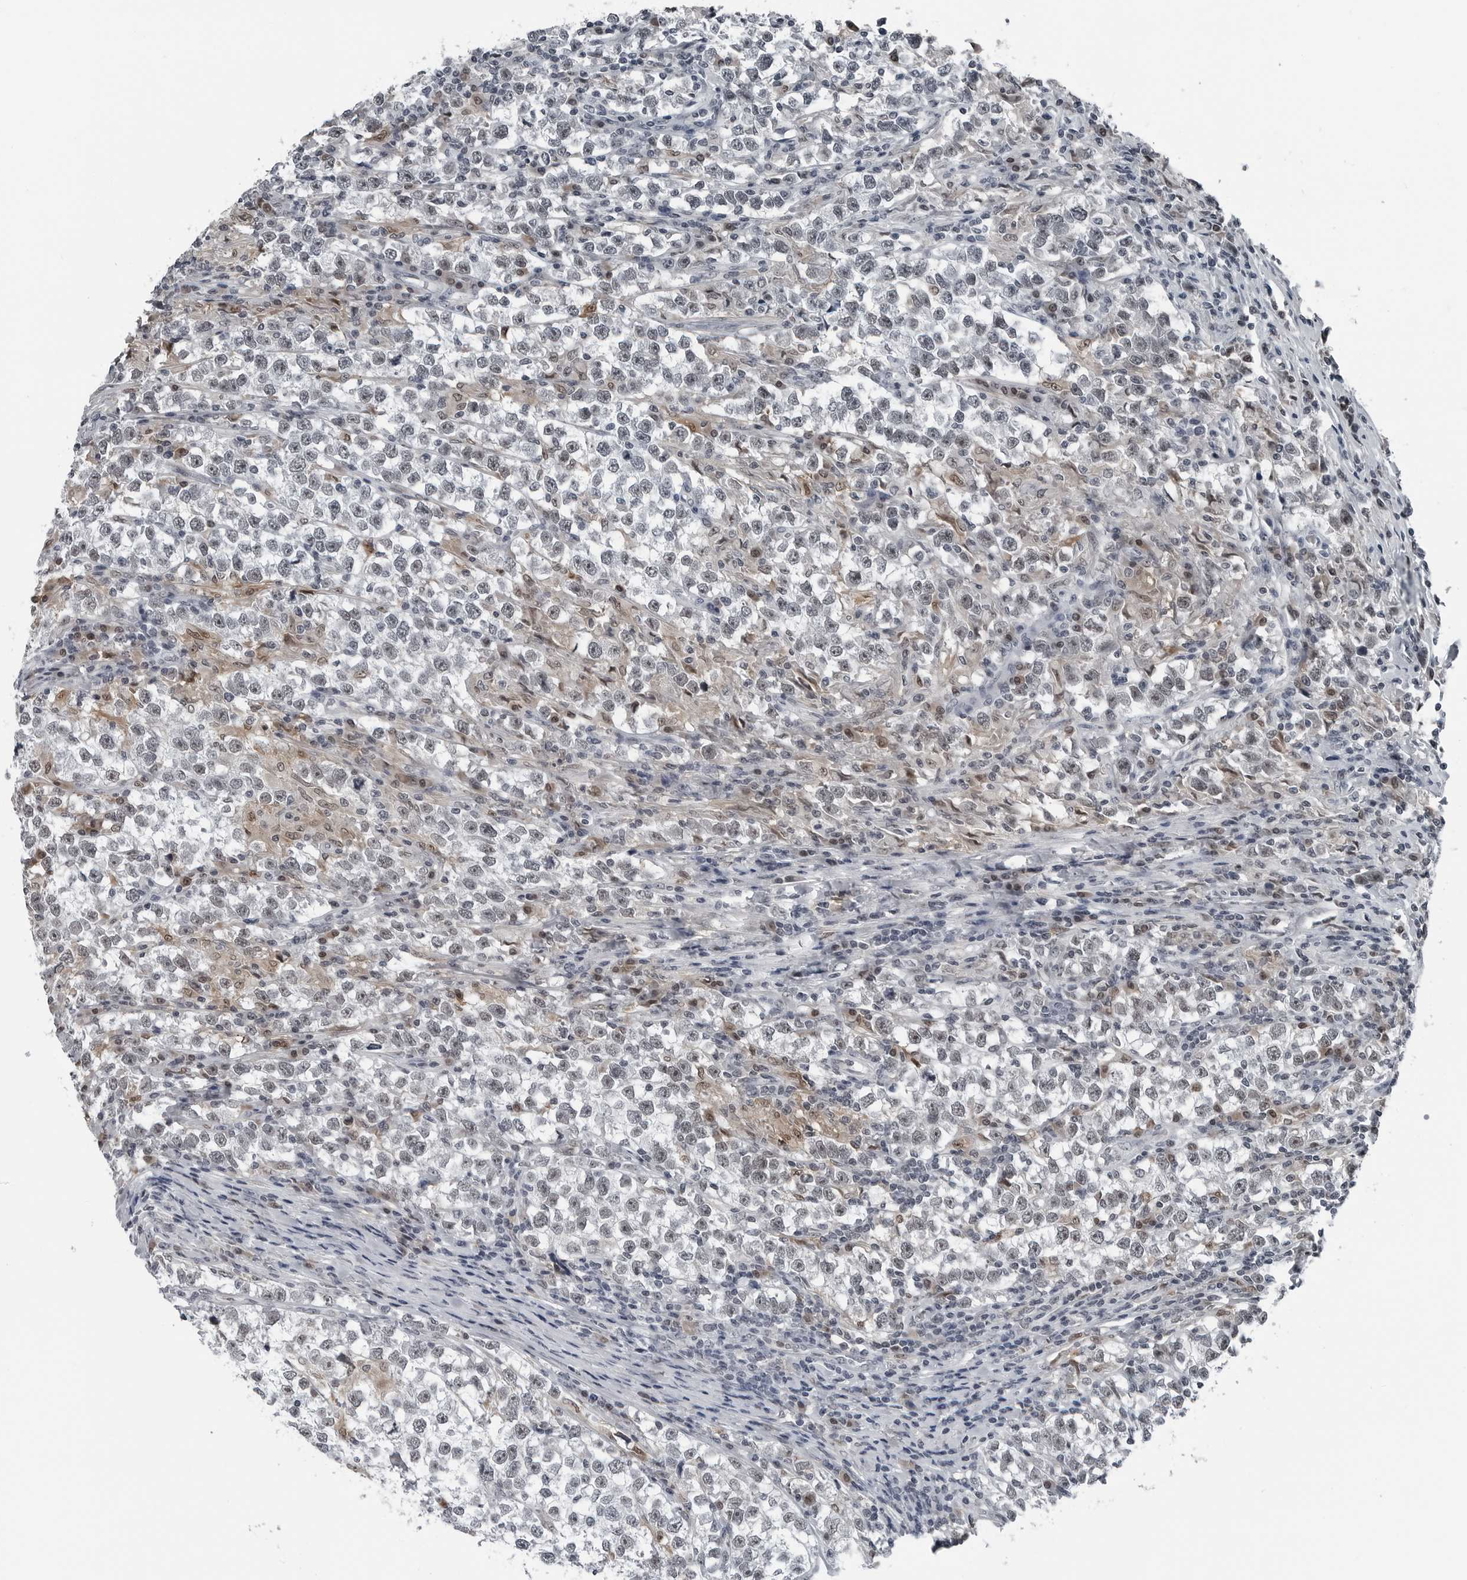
{"staining": {"intensity": "weak", "quantity": "25%-75%", "location": "nuclear"}, "tissue": "testis cancer", "cell_type": "Tumor cells", "image_type": "cancer", "snomed": [{"axis": "morphology", "description": "Normal tissue, NOS"}, {"axis": "morphology", "description": "Seminoma, NOS"}, {"axis": "topography", "description": "Testis"}], "caption": "Human seminoma (testis) stained with a brown dye shows weak nuclear positive expression in approximately 25%-75% of tumor cells.", "gene": "AKR1A1", "patient": {"sex": "male", "age": 43}}